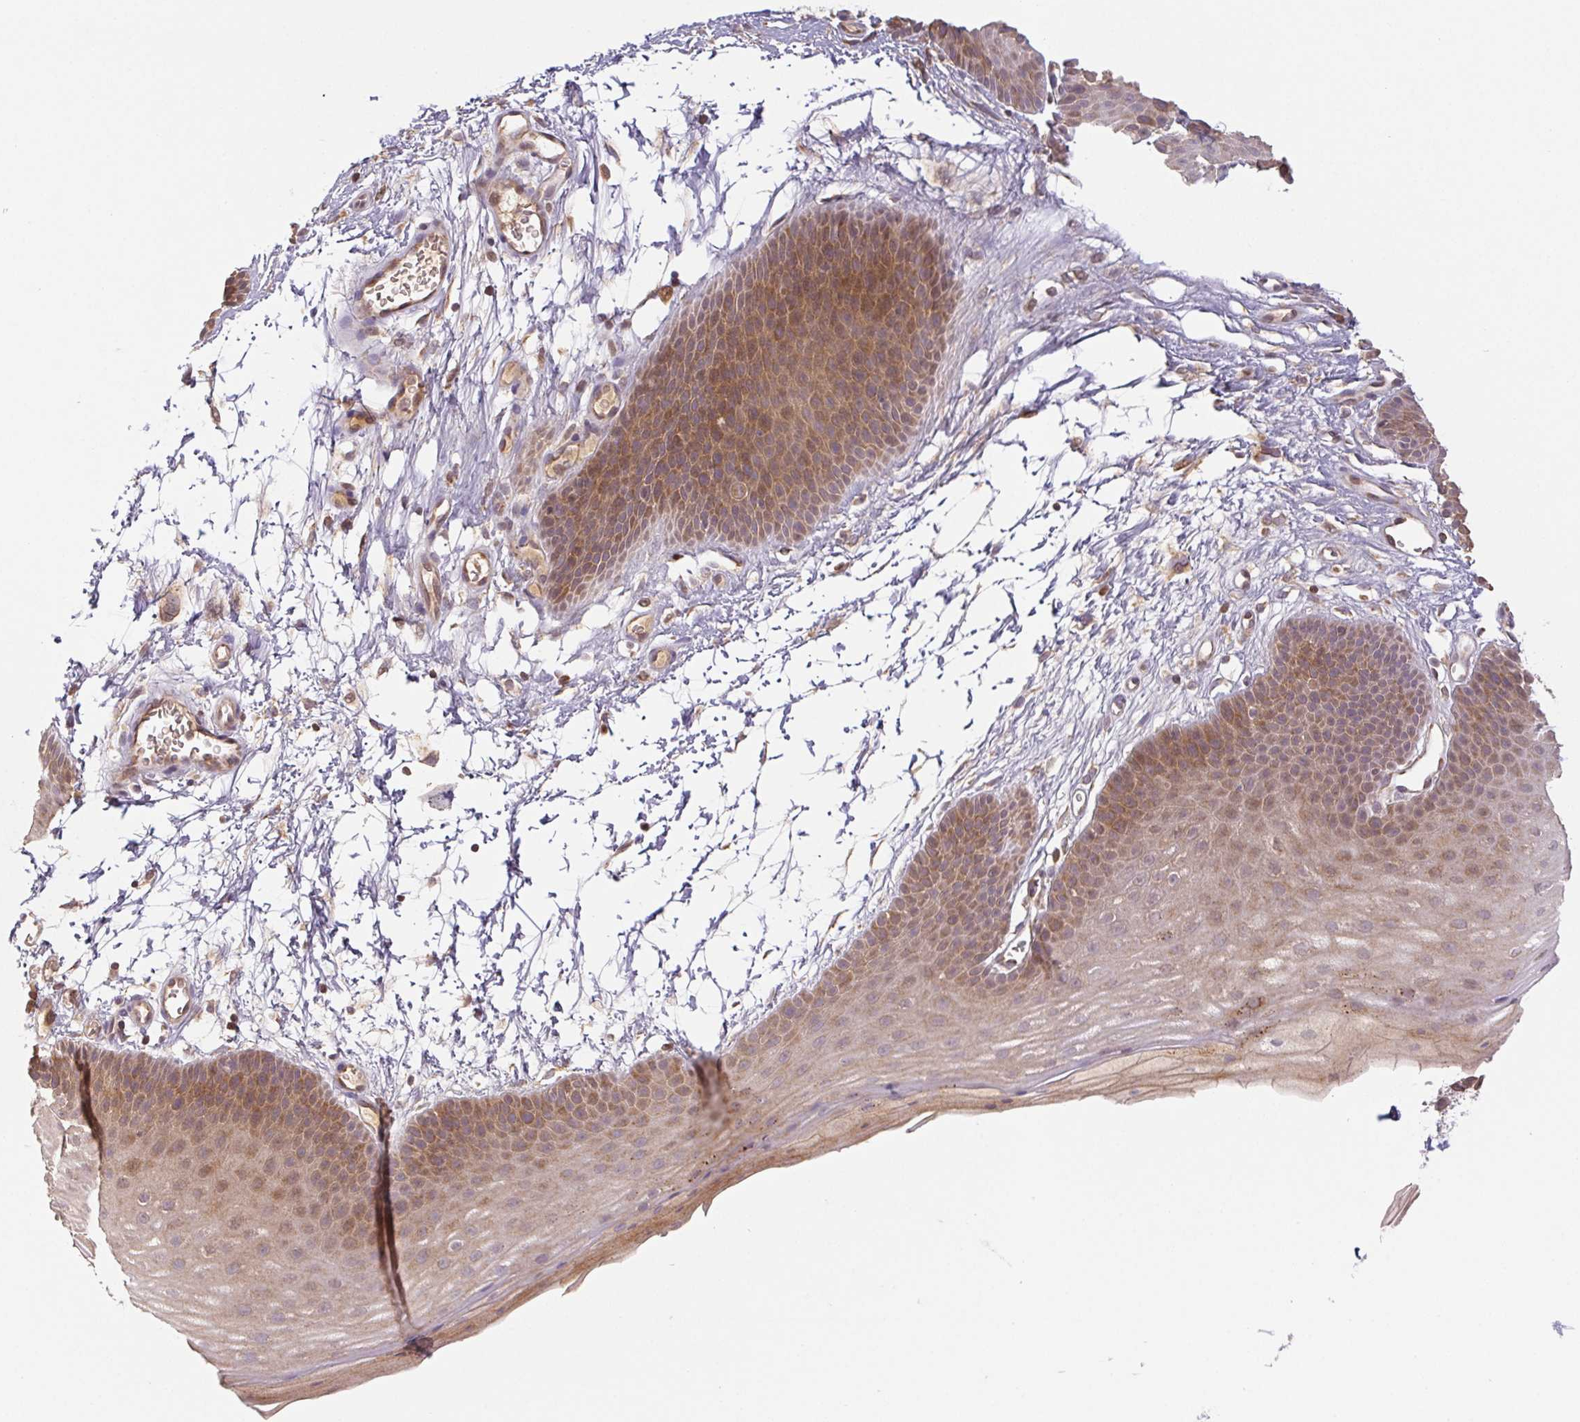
{"staining": {"intensity": "moderate", "quantity": ">75%", "location": "cytoplasmic/membranous"}, "tissue": "skin", "cell_type": "Epidermal cells", "image_type": "normal", "snomed": [{"axis": "morphology", "description": "Normal tissue, NOS"}, {"axis": "topography", "description": "Anal"}], "caption": "A histopathology image showing moderate cytoplasmic/membranous expression in about >75% of epidermal cells in normal skin, as visualized by brown immunohistochemical staining.", "gene": "MTHFD1L", "patient": {"sex": "male", "age": 53}}